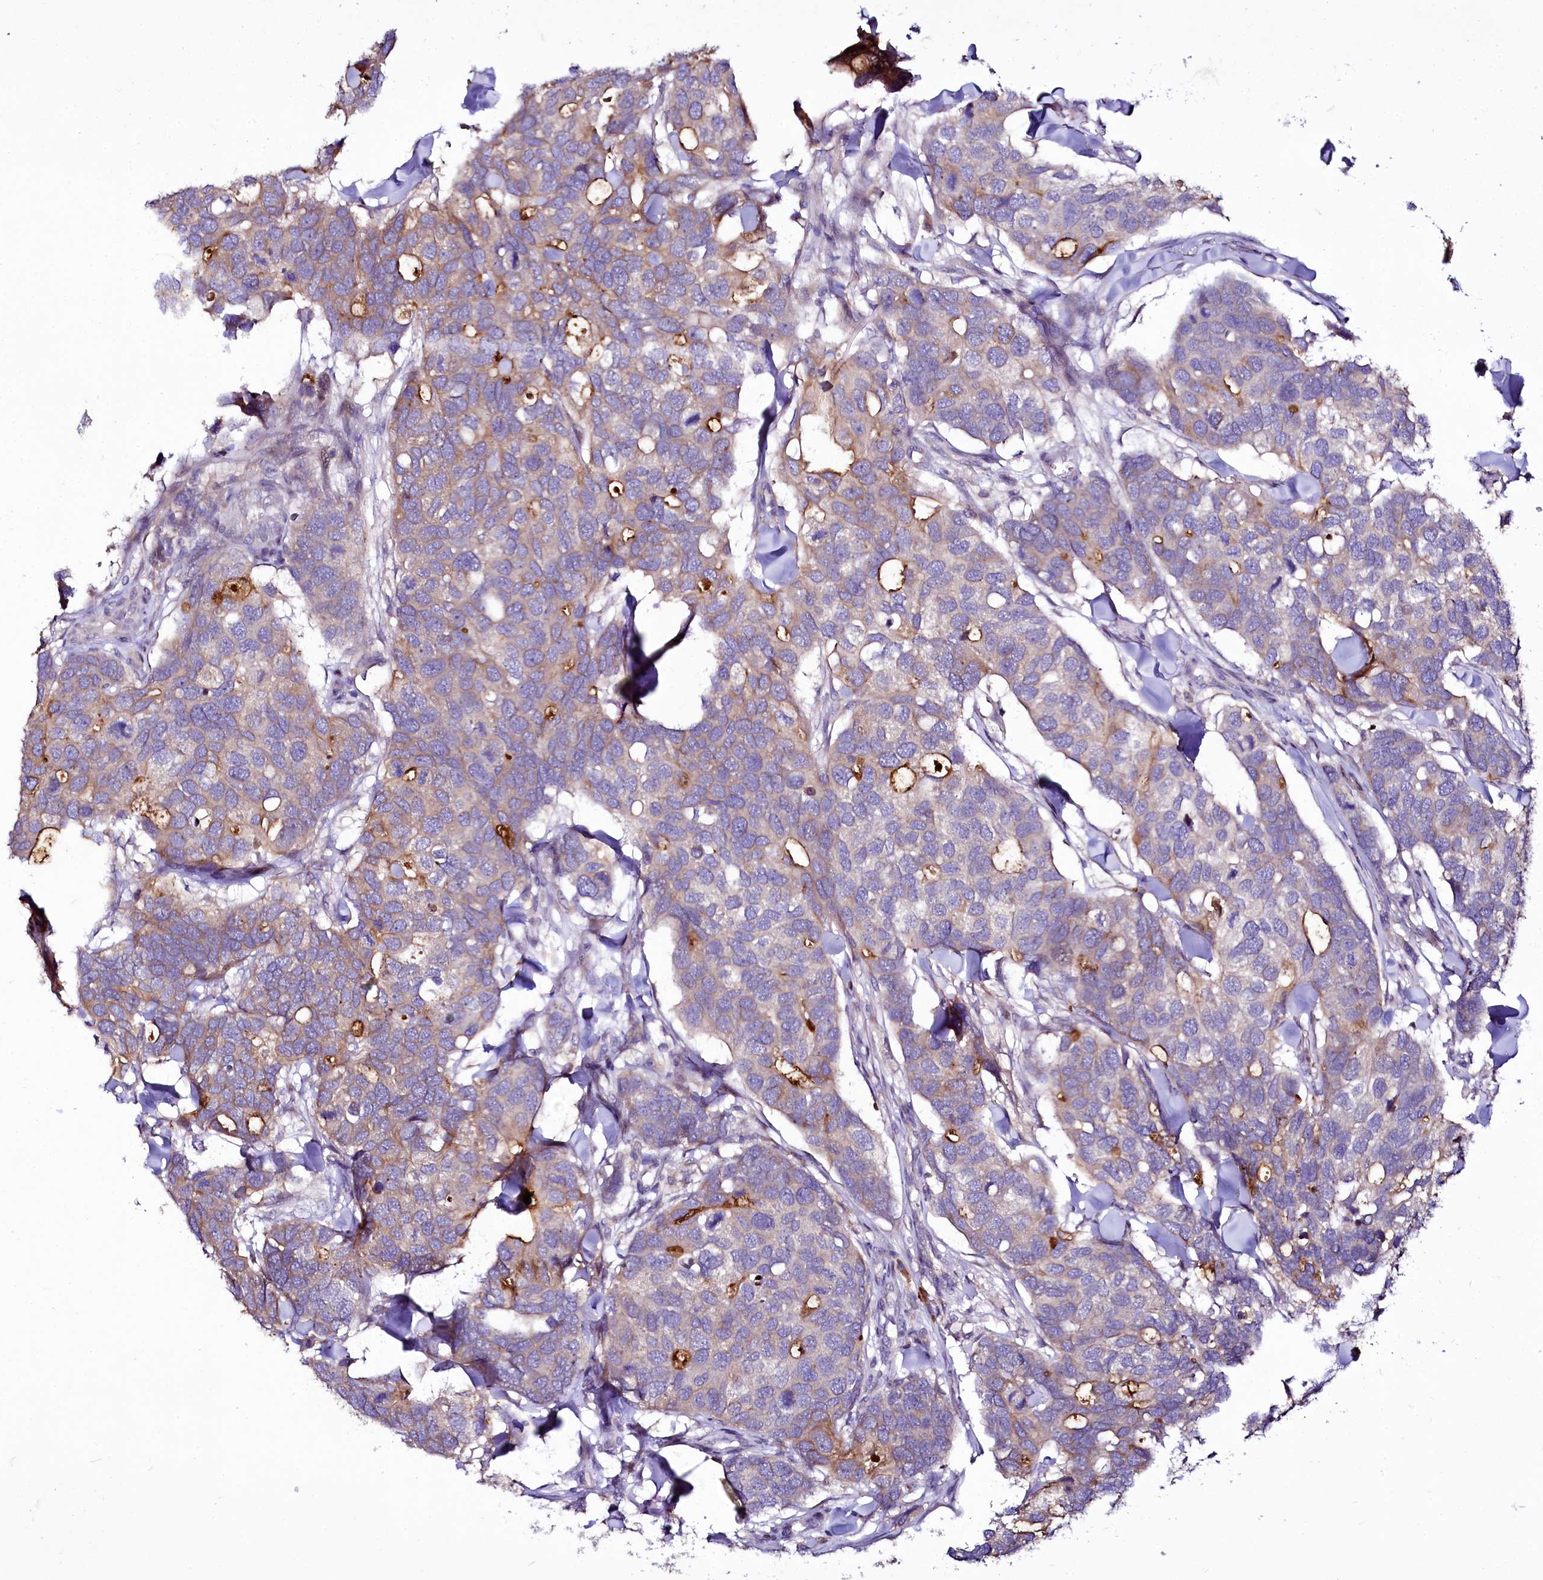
{"staining": {"intensity": "moderate", "quantity": "<25%", "location": "cytoplasmic/membranous"}, "tissue": "breast cancer", "cell_type": "Tumor cells", "image_type": "cancer", "snomed": [{"axis": "morphology", "description": "Duct carcinoma"}, {"axis": "topography", "description": "Breast"}], "caption": "An immunohistochemistry (IHC) micrograph of tumor tissue is shown. Protein staining in brown highlights moderate cytoplasmic/membranous positivity in breast cancer within tumor cells.", "gene": "ZC3H12C", "patient": {"sex": "female", "age": 83}}